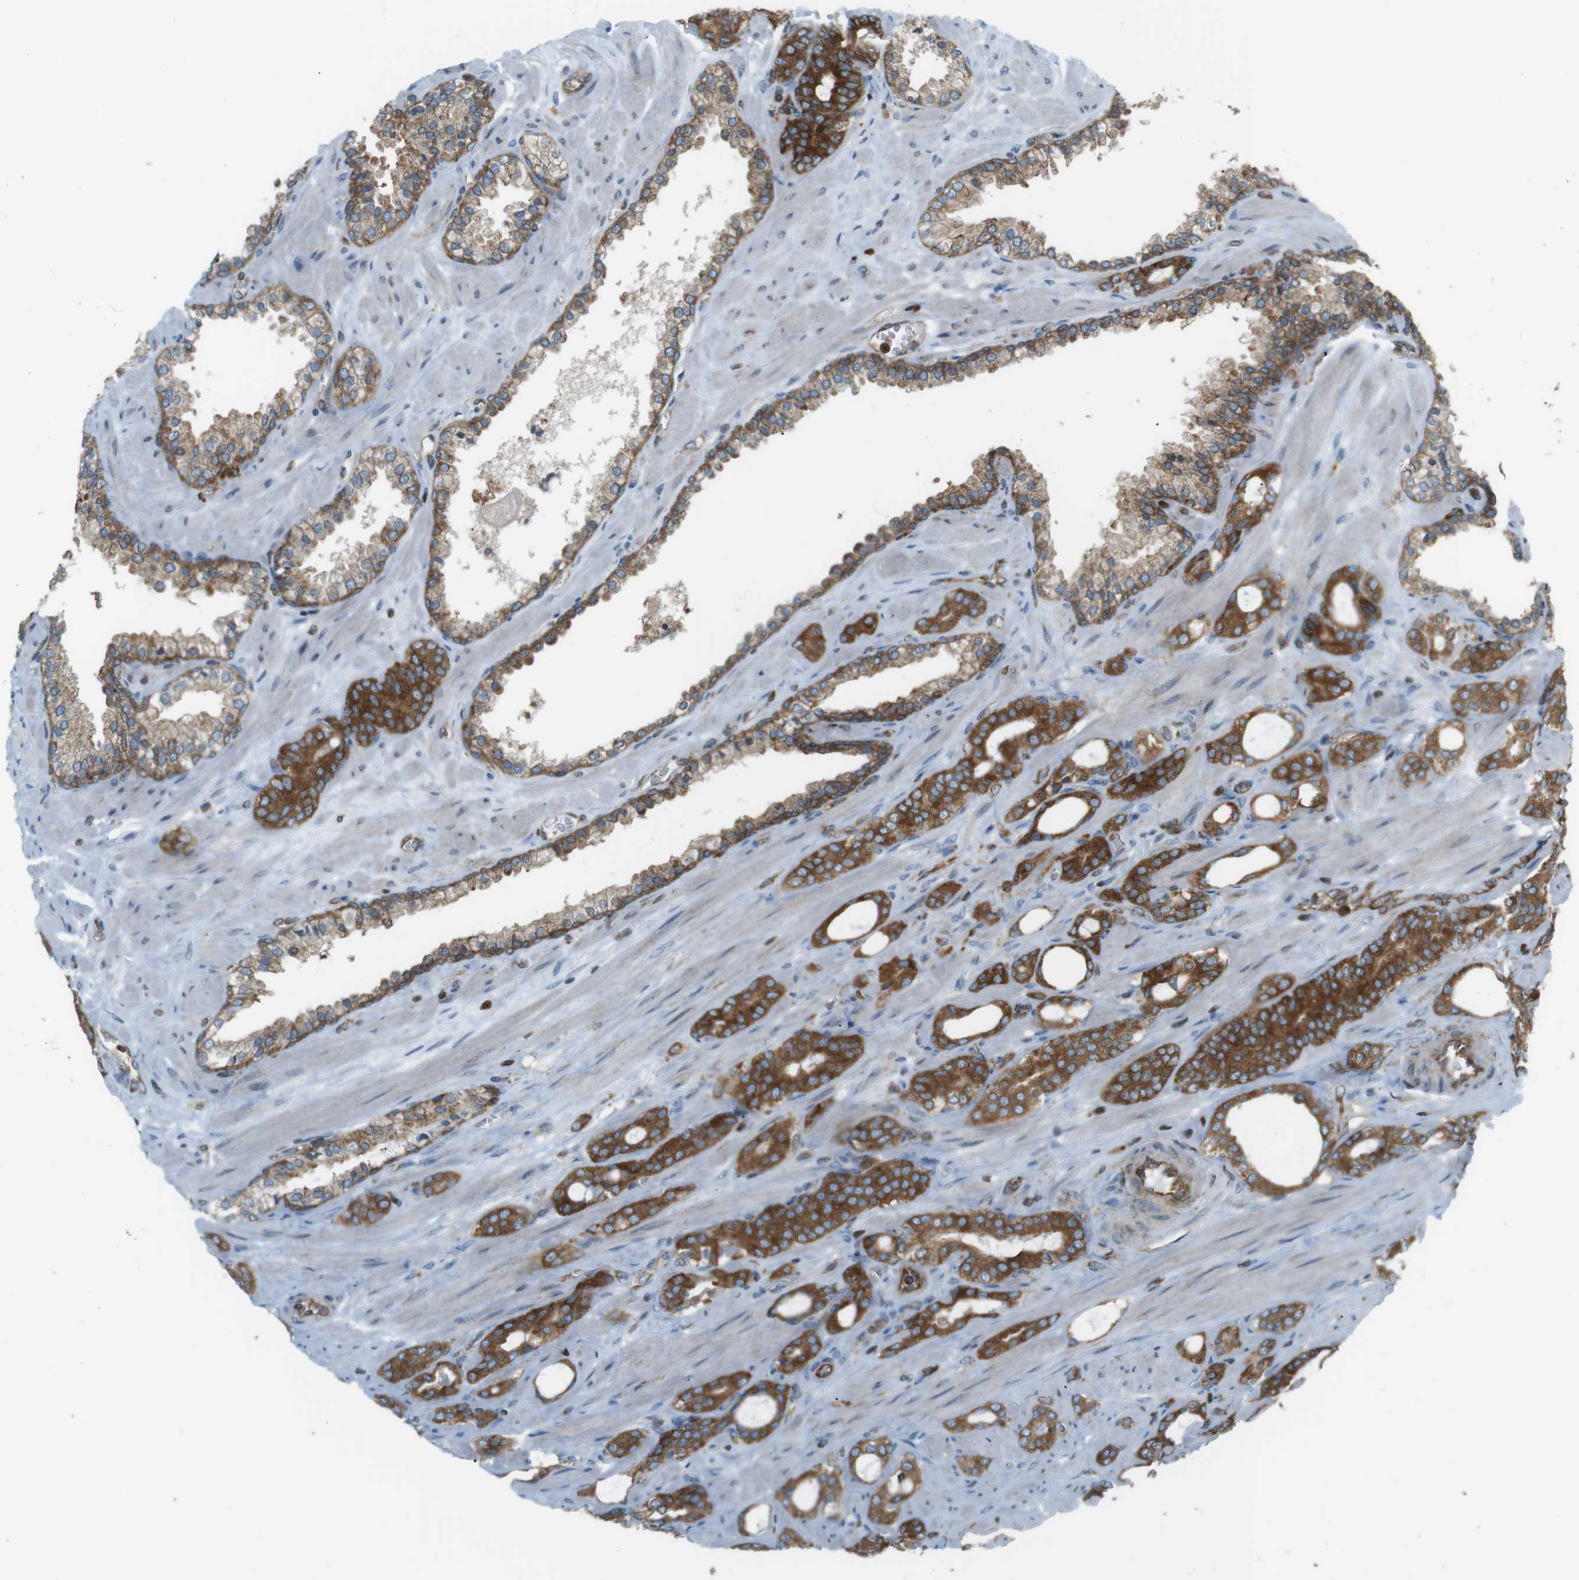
{"staining": {"intensity": "moderate", "quantity": ">75%", "location": "cytoplasmic/membranous"}, "tissue": "prostate cancer", "cell_type": "Tumor cells", "image_type": "cancer", "snomed": [{"axis": "morphology", "description": "Adenocarcinoma, Low grade"}, {"axis": "topography", "description": "Prostate"}], "caption": "This image exhibits immunohistochemistry staining of human prostate cancer, with medium moderate cytoplasmic/membranous positivity in approximately >75% of tumor cells.", "gene": "FLII", "patient": {"sex": "male", "age": 63}}